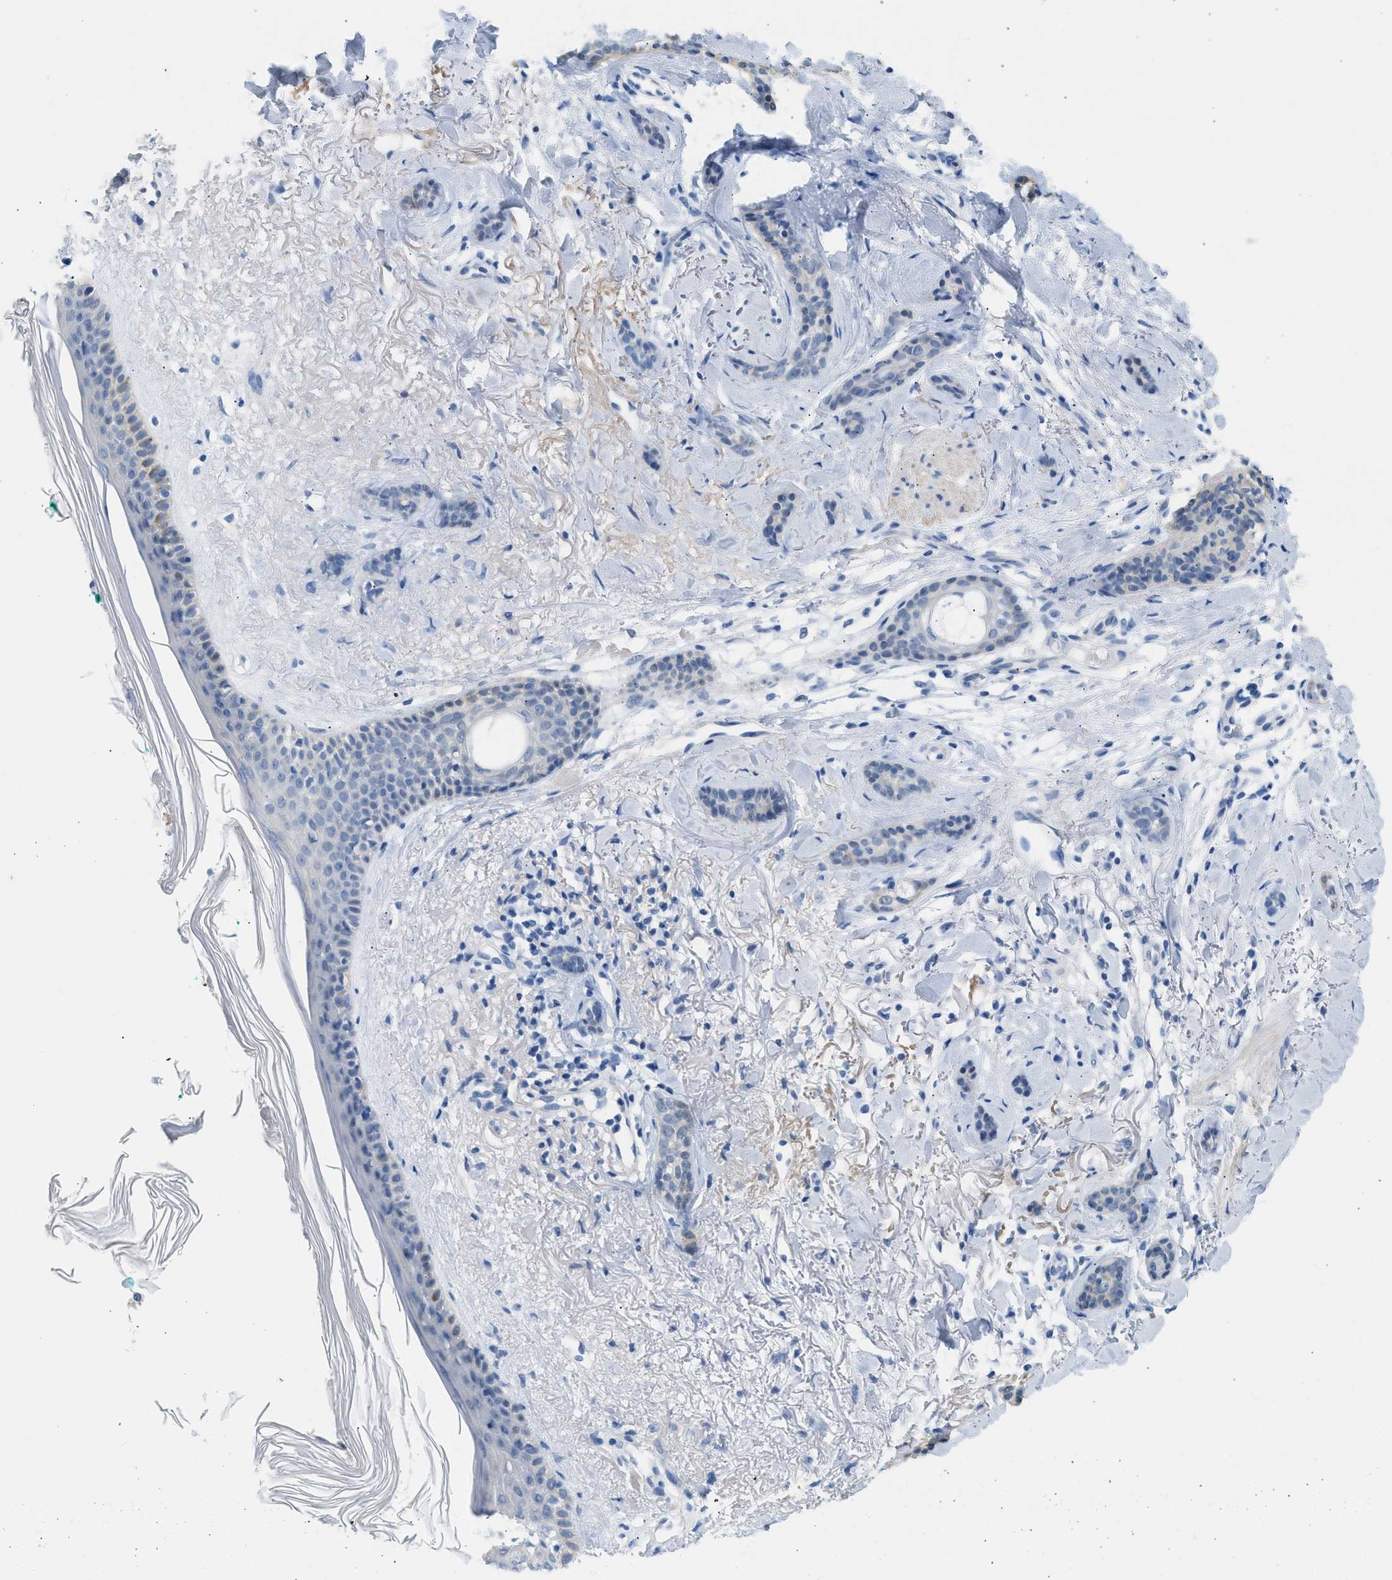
{"staining": {"intensity": "negative", "quantity": "none", "location": "none"}, "tissue": "skin cancer", "cell_type": "Tumor cells", "image_type": "cancer", "snomed": [{"axis": "morphology", "description": "Basal cell carcinoma"}, {"axis": "morphology", "description": "Adnexal tumor, benign"}, {"axis": "topography", "description": "Skin"}], "caption": "Tumor cells show no significant protein expression in skin cancer (benign adnexal tumor).", "gene": "SPAM1", "patient": {"sex": "female", "age": 42}}